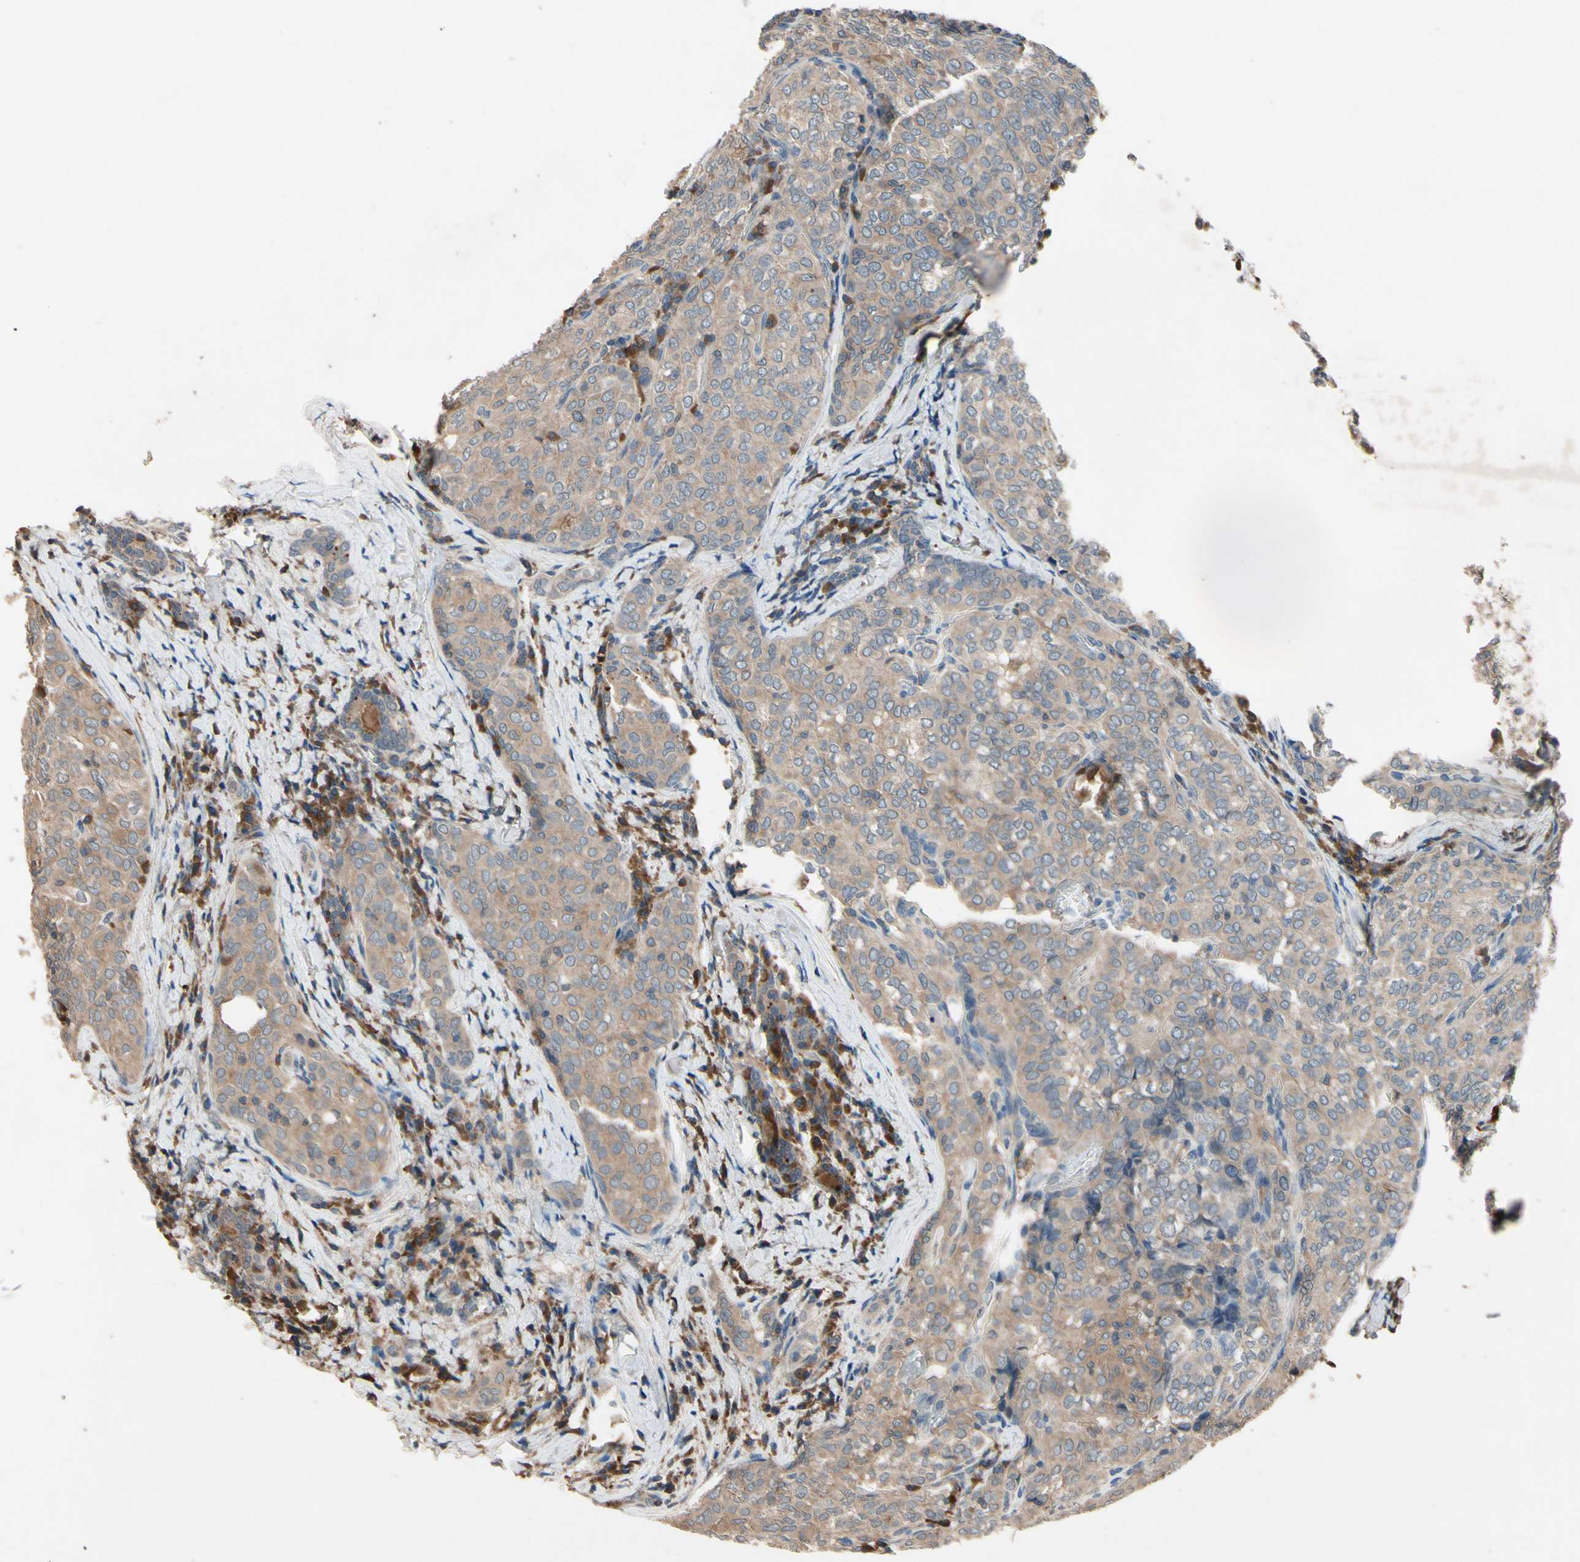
{"staining": {"intensity": "weak", "quantity": ">75%", "location": "cytoplasmic/membranous"}, "tissue": "thyroid cancer", "cell_type": "Tumor cells", "image_type": "cancer", "snomed": [{"axis": "morphology", "description": "Normal tissue, NOS"}, {"axis": "morphology", "description": "Papillary adenocarcinoma, NOS"}, {"axis": "topography", "description": "Thyroid gland"}], "caption": "Immunohistochemistry (IHC) (DAB (3,3'-diaminobenzidine)) staining of thyroid cancer reveals weak cytoplasmic/membranous protein expression in approximately >75% of tumor cells.", "gene": "IL1RL1", "patient": {"sex": "female", "age": 30}}